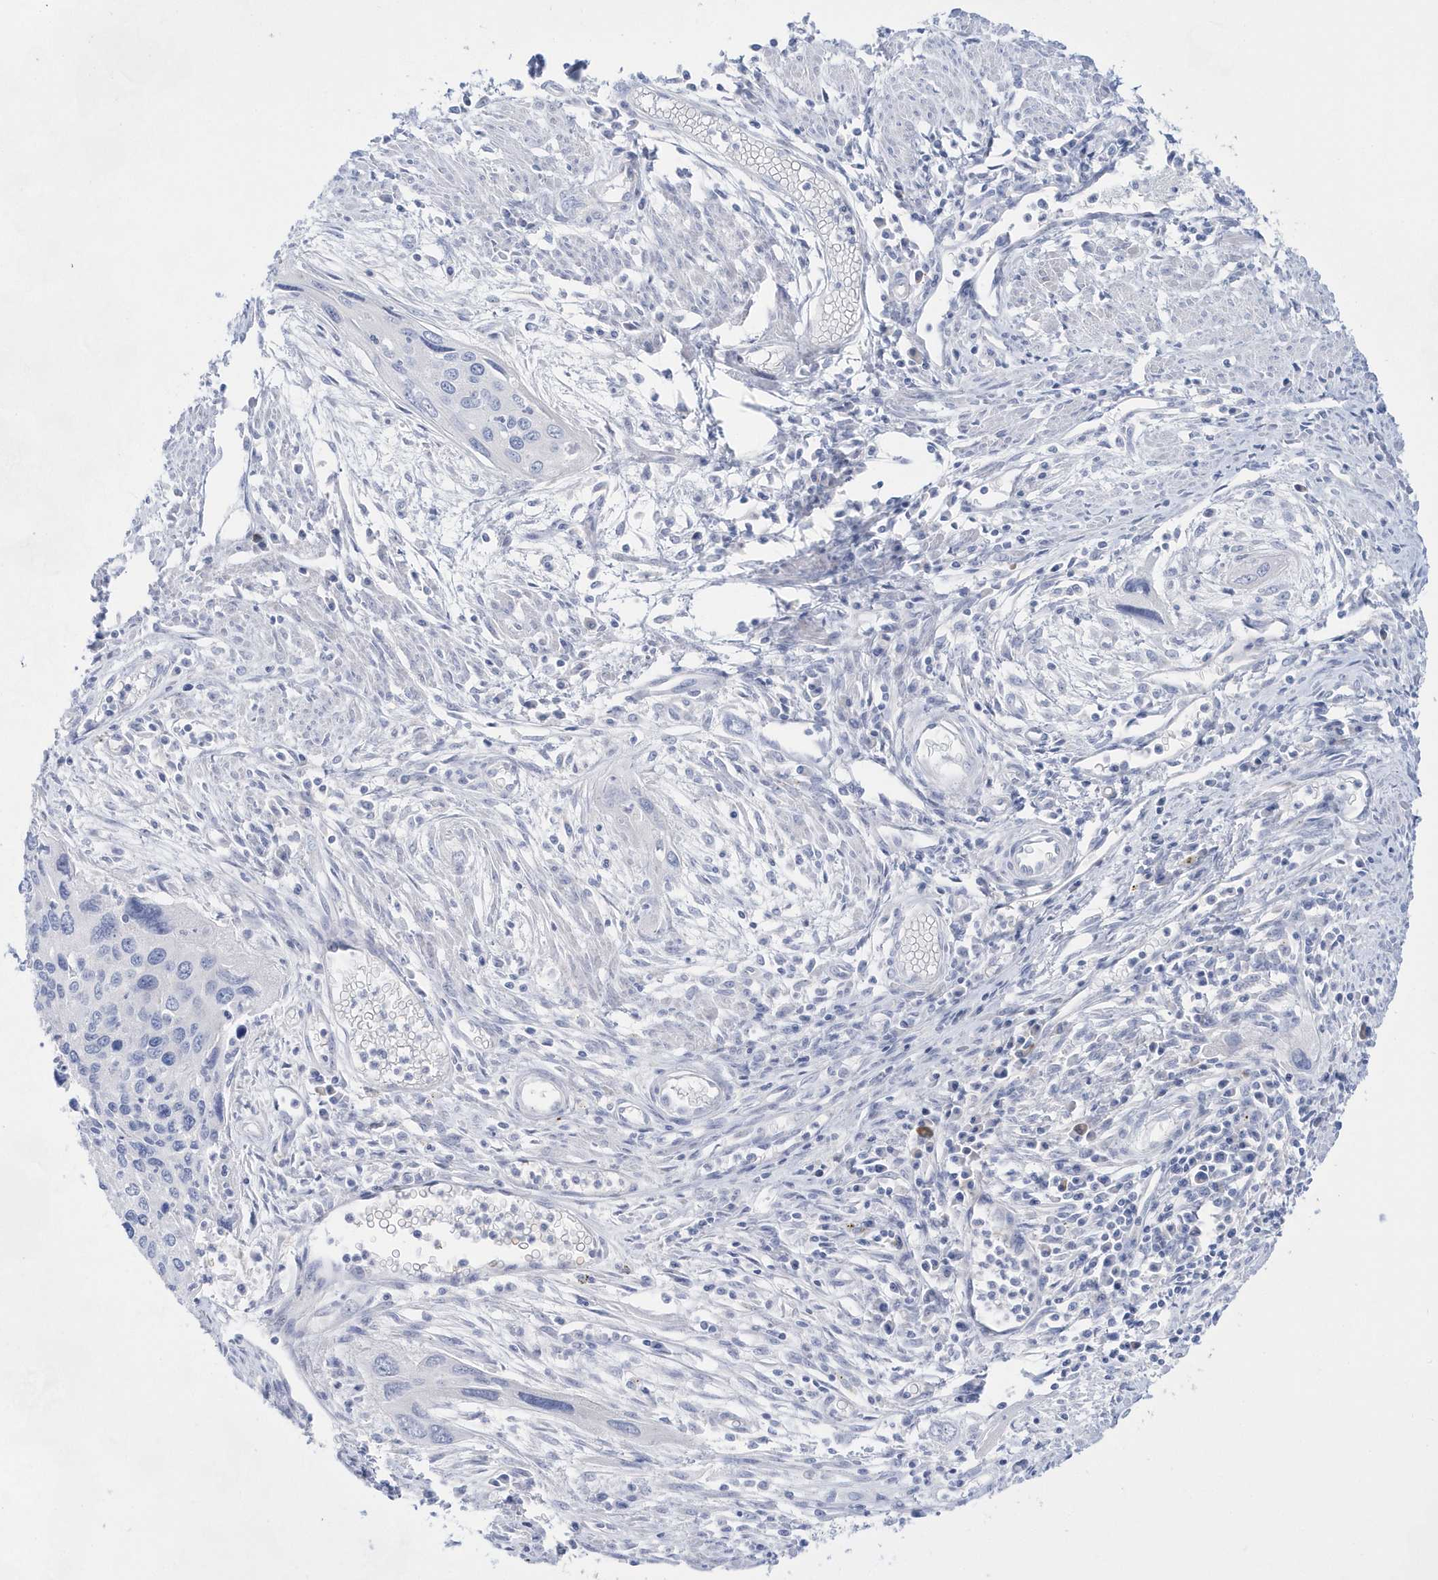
{"staining": {"intensity": "negative", "quantity": "none", "location": "none"}, "tissue": "cervical cancer", "cell_type": "Tumor cells", "image_type": "cancer", "snomed": [{"axis": "morphology", "description": "Squamous cell carcinoma, NOS"}, {"axis": "topography", "description": "Cervix"}], "caption": "Immunohistochemical staining of squamous cell carcinoma (cervical) shows no significant positivity in tumor cells.", "gene": "BDH2", "patient": {"sex": "female", "age": 55}}